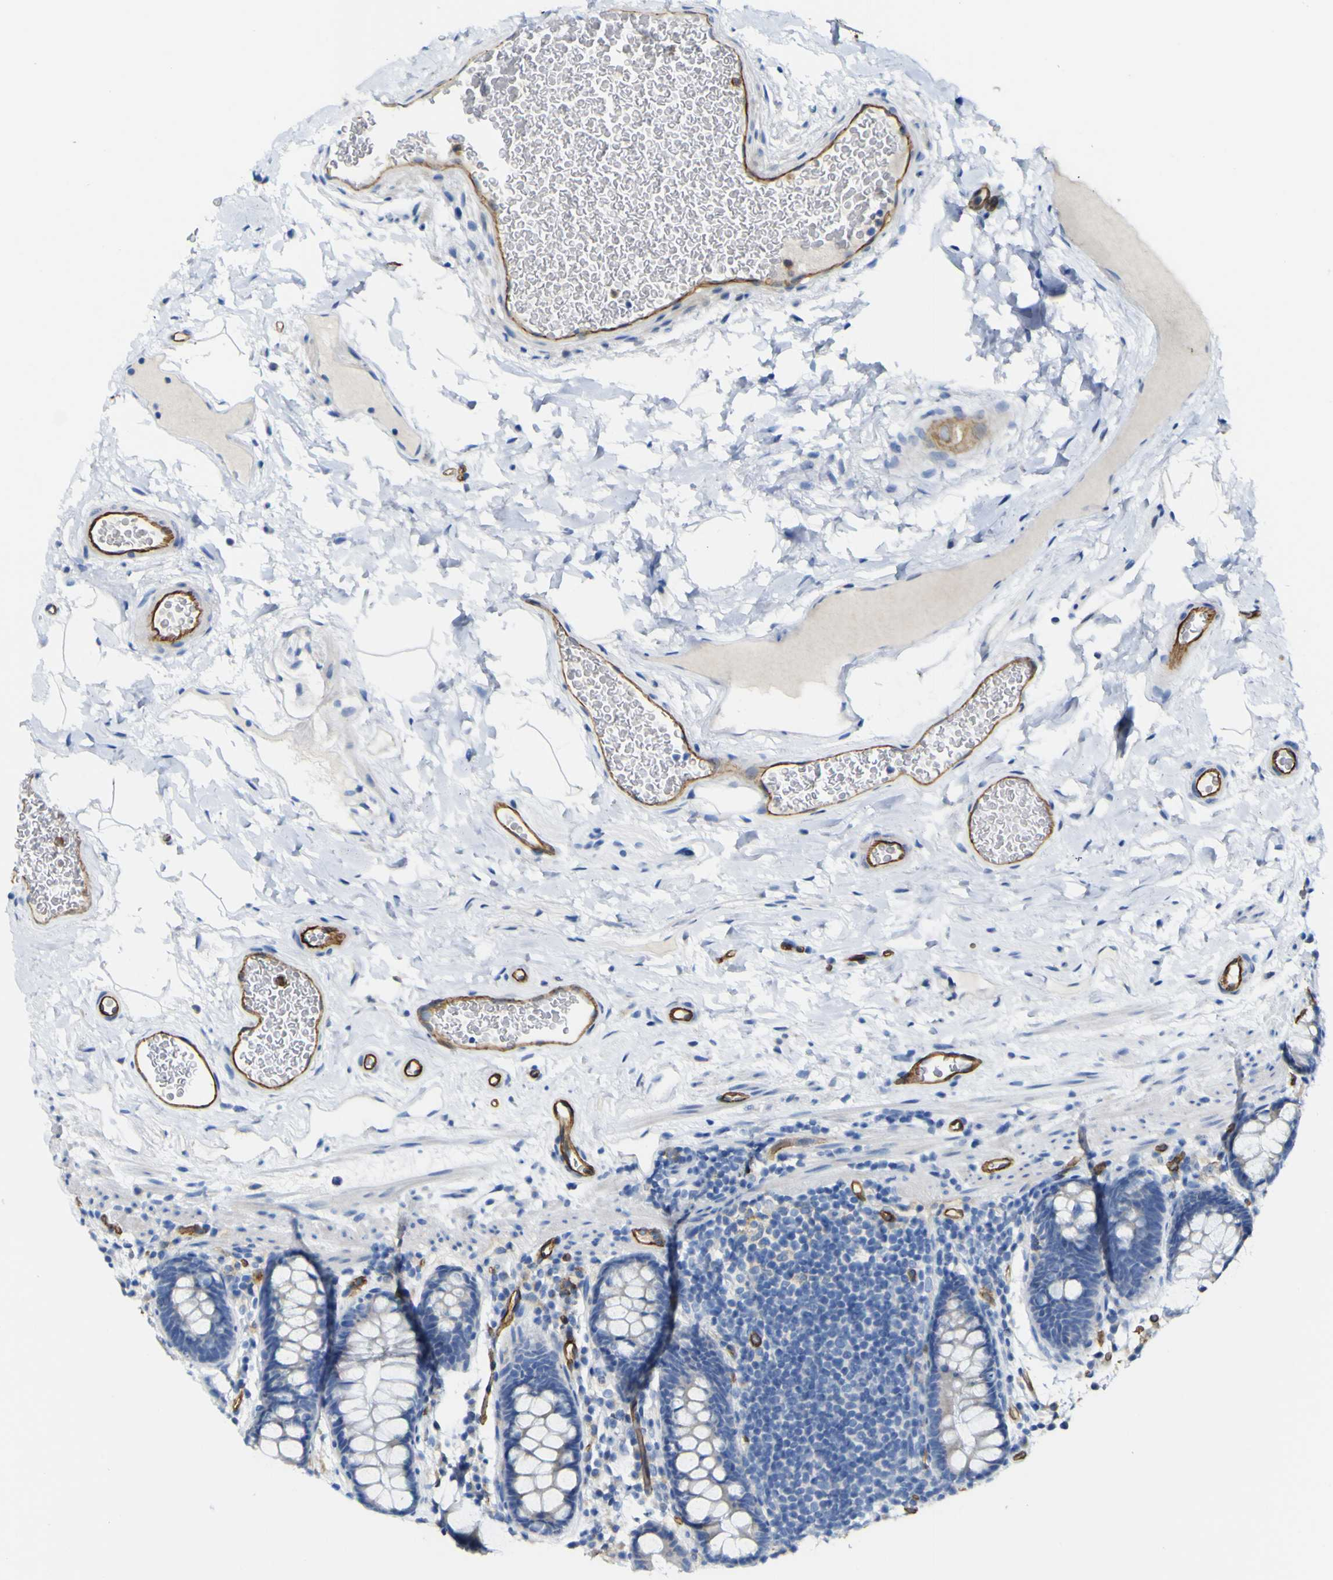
{"staining": {"intensity": "strong", "quantity": ">75%", "location": "cytoplasmic/membranous"}, "tissue": "colon", "cell_type": "Endothelial cells", "image_type": "normal", "snomed": [{"axis": "morphology", "description": "Normal tissue, NOS"}, {"axis": "topography", "description": "Colon"}], "caption": "Immunohistochemistry (IHC) micrograph of benign colon stained for a protein (brown), which demonstrates high levels of strong cytoplasmic/membranous staining in about >75% of endothelial cells.", "gene": "CD93", "patient": {"sex": "female", "age": 80}}